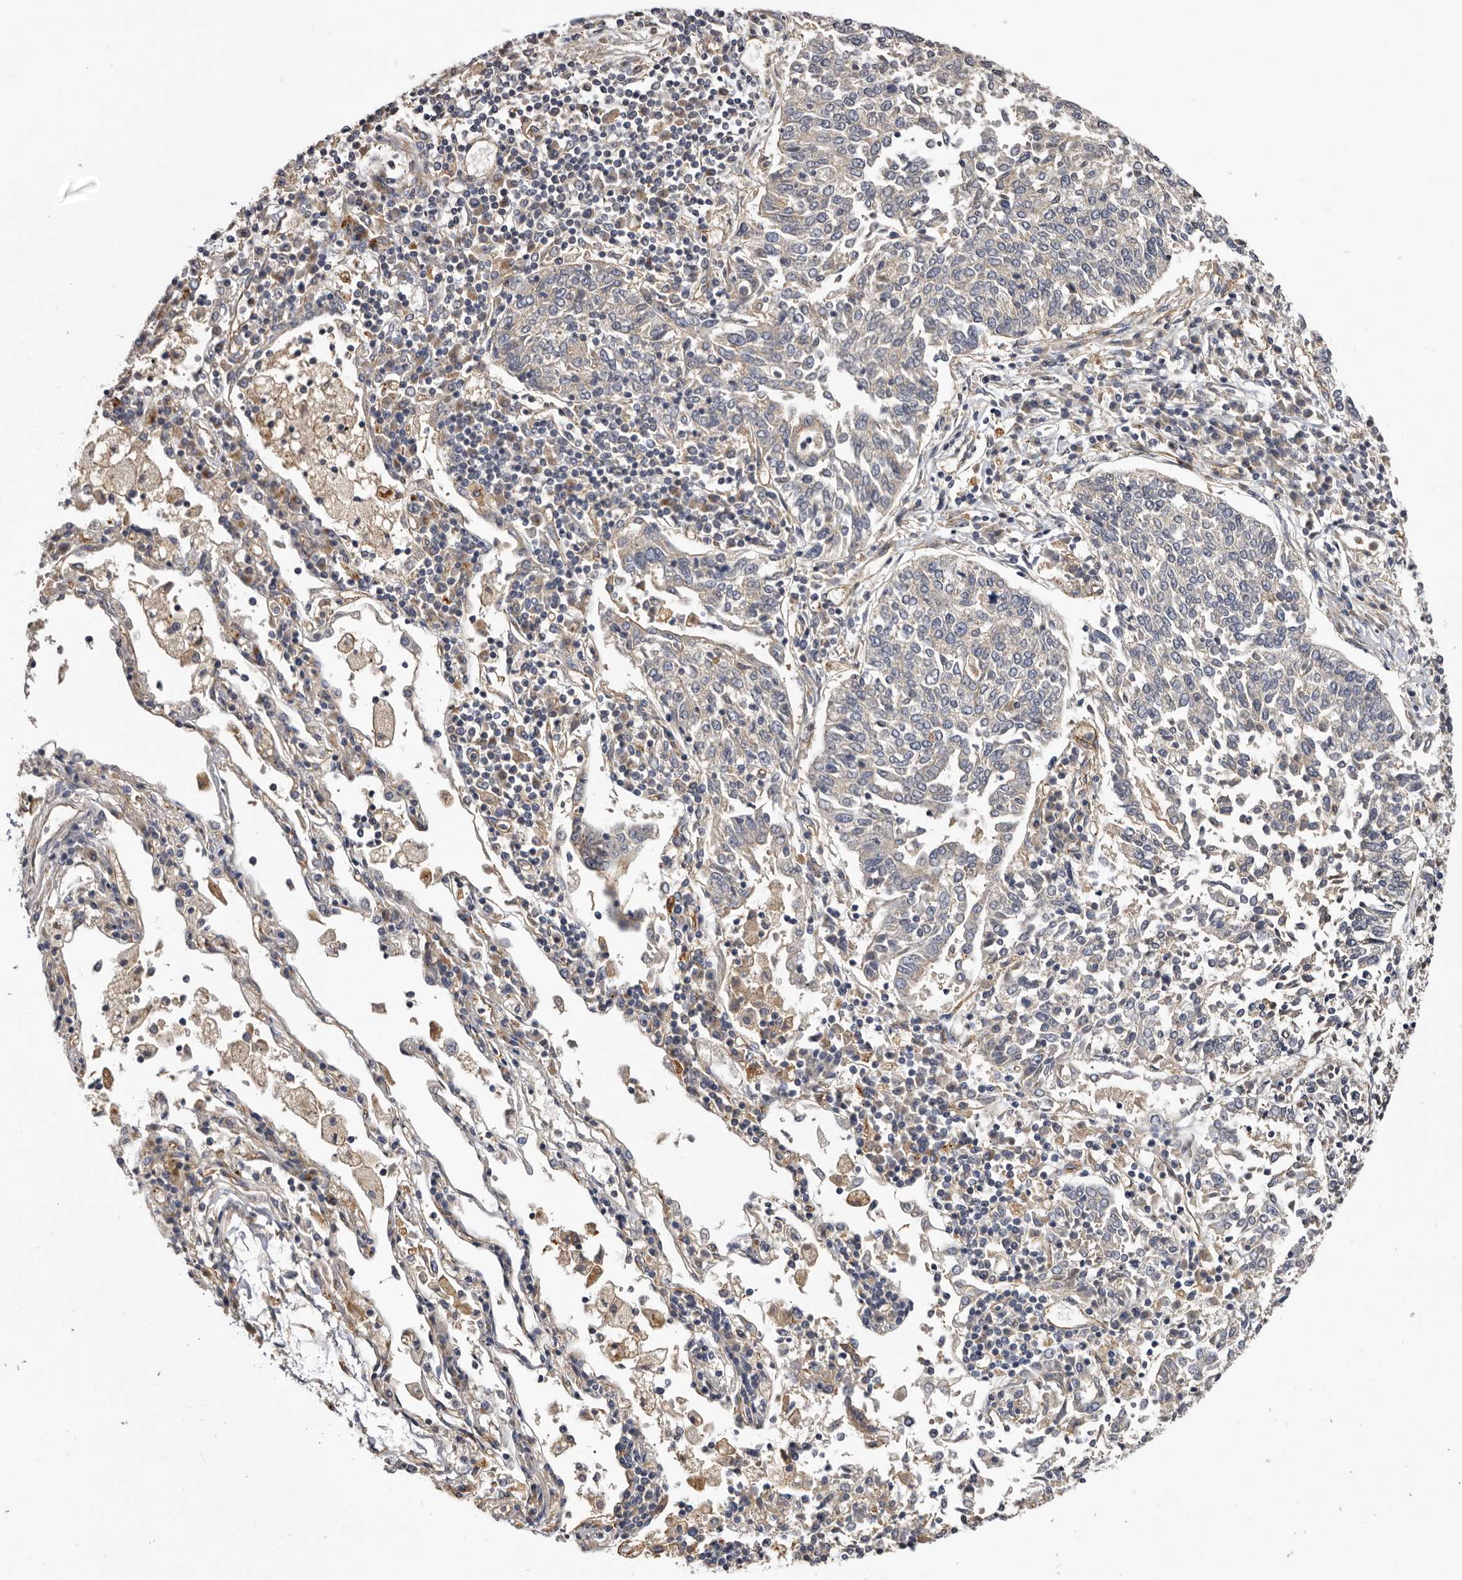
{"staining": {"intensity": "negative", "quantity": "none", "location": "none"}, "tissue": "lung cancer", "cell_type": "Tumor cells", "image_type": "cancer", "snomed": [{"axis": "morphology", "description": "Normal tissue, NOS"}, {"axis": "morphology", "description": "Squamous cell carcinoma, NOS"}, {"axis": "topography", "description": "Cartilage tissue"}, {"axis": "topography", "description": "Lung"}, {"axis": "topography", "description": "Peripheral nerve tissue"}], "caption": "This is an IHC photomicrograph of squamous cell carcinoma (lung). There is no staining in tumor cells.", "gene": "INKA2", "patient": {"sex": "female", "age": 49}}